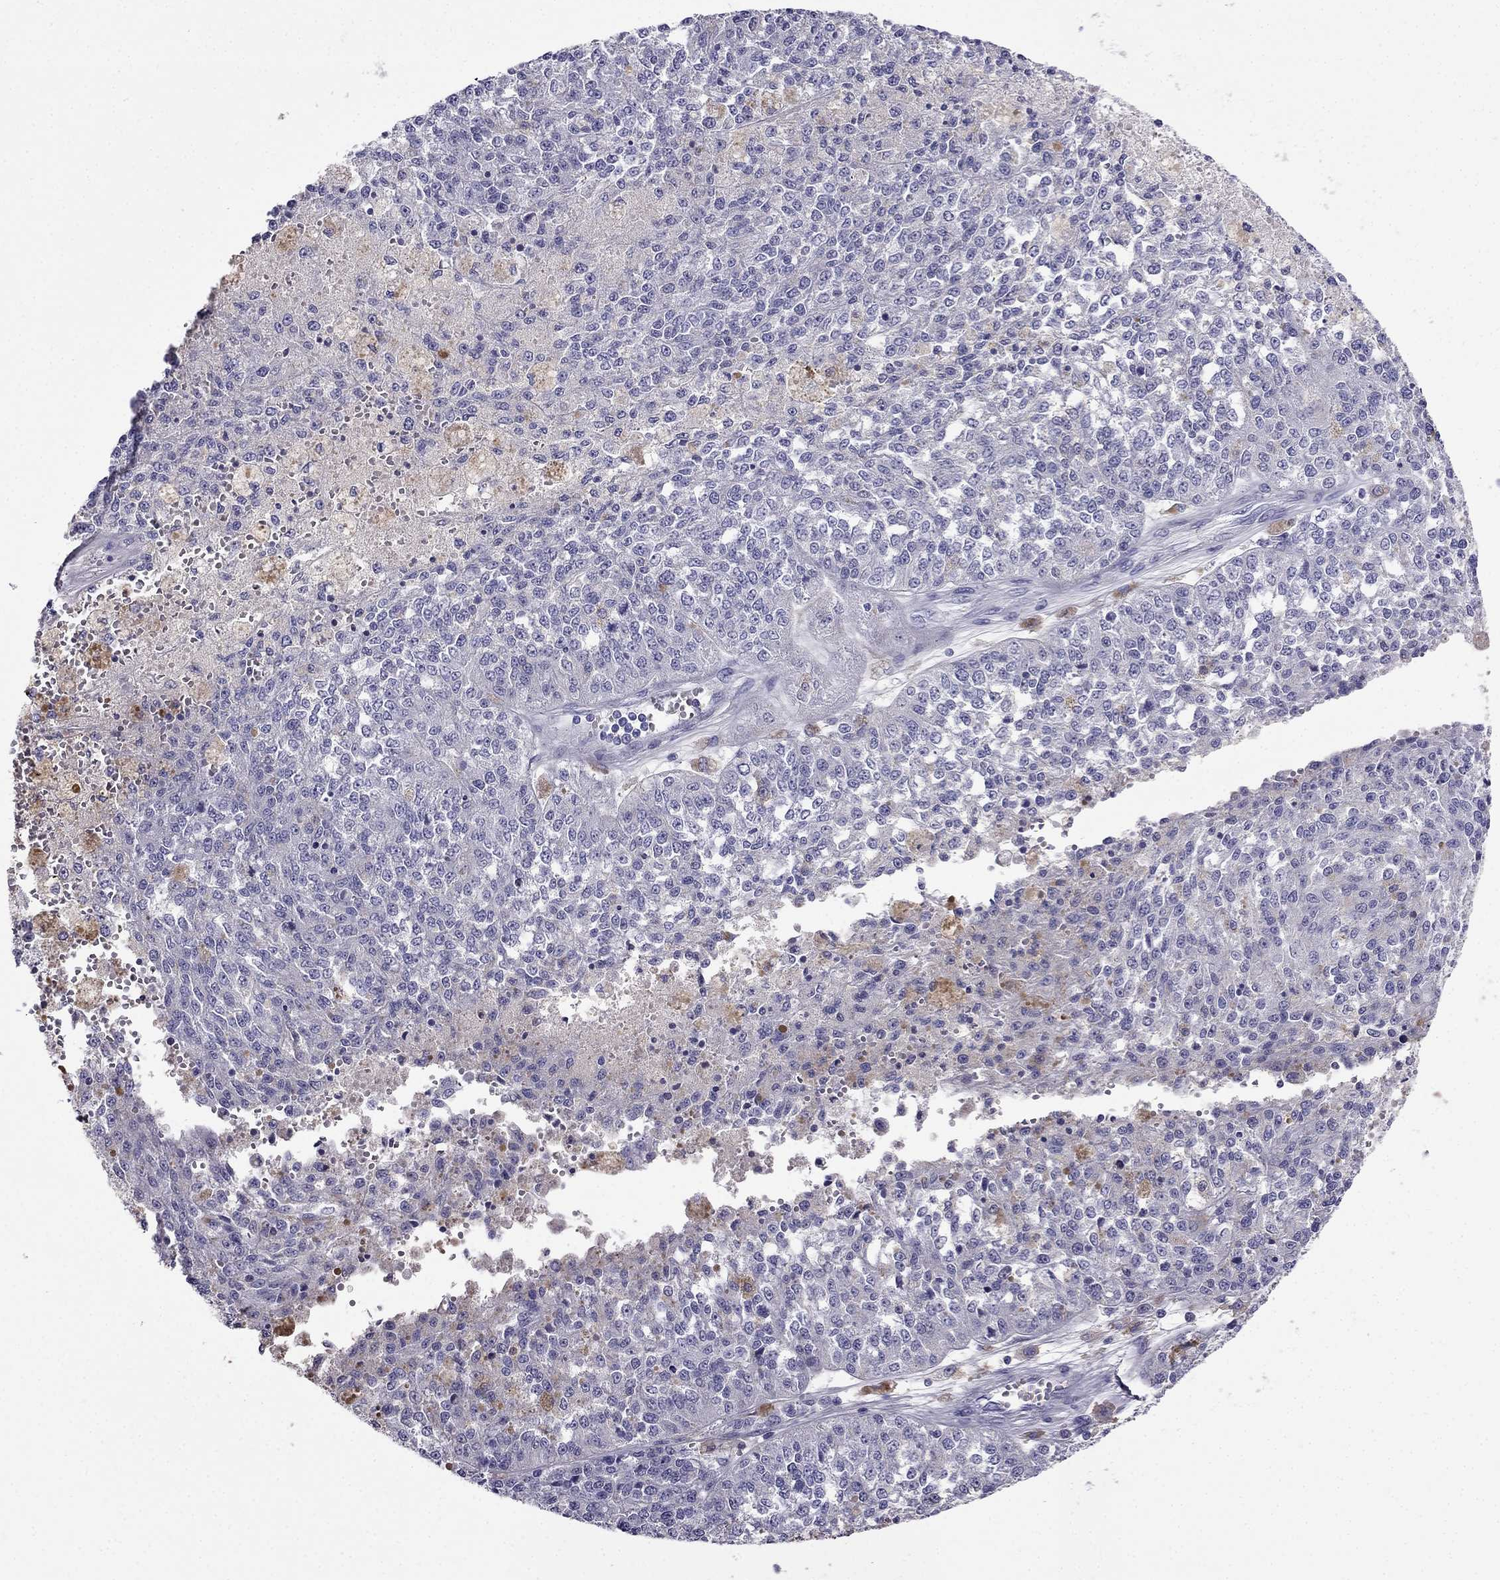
{"staining": {"intensity": "negative", "quantity": "none", "location": "none"}, "tissue": "melanoma", "cell_type": "Tumor cells", "image_type": "cancer", "snomed": [{"axis": "morphology", "description": "Malignant melanoma, Metastatic site"}, {"axis": "topography", "description": "Lymph node"}], "caption": "An image of melanoma stained for a protein reveals no brown staining in tumor cells.", "gene": "TBC1D21", "patient": {"sex": "female", "age": 64}}